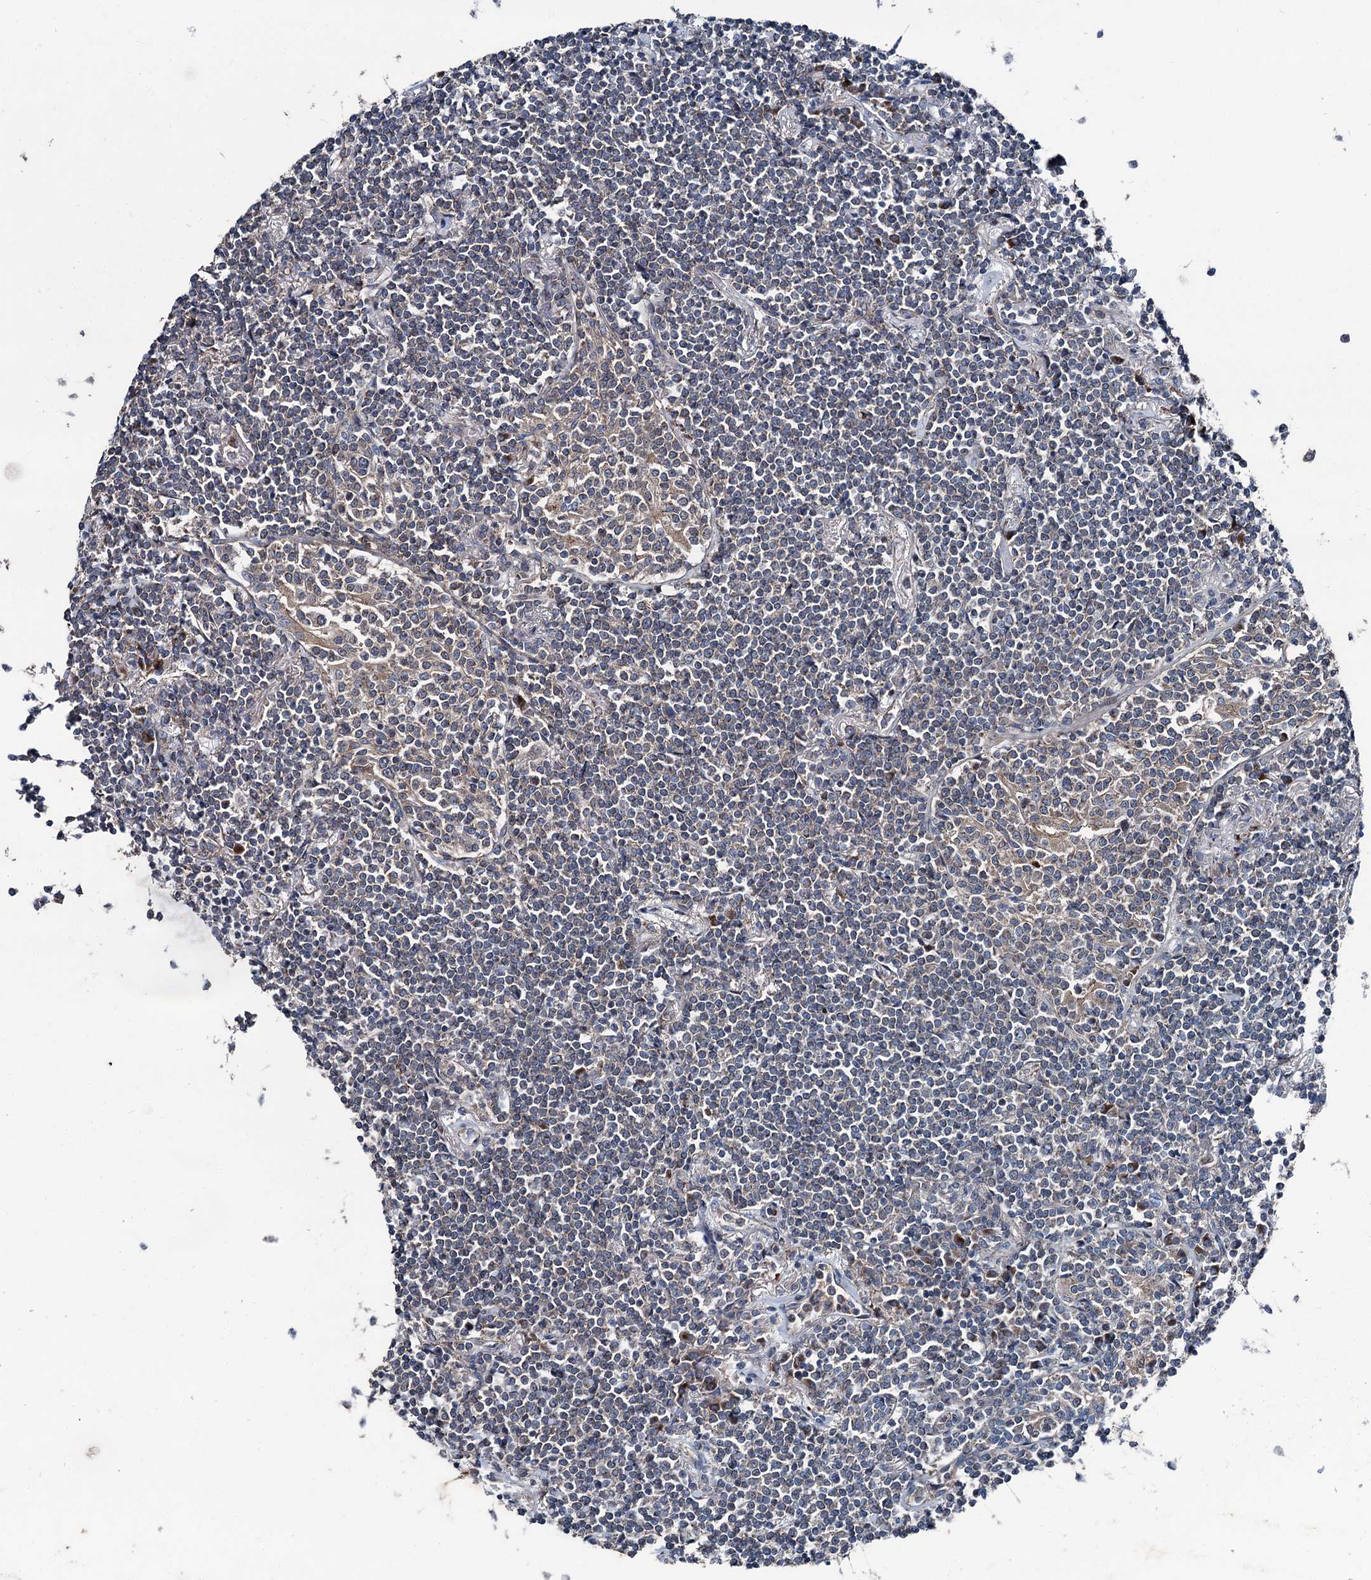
{"staining": {"intensity": "negative", "quantity": "none", "location": "none"}, "tissue": "lymphoma", "cell_type": "Tumor cells", "image_type": "cancer", "snomed": [{"axis": "morphology", "description": "Malignant lymphoma, non-Hodgkin's type, Low grade"}, {"axis": "topography", "description": "Lung"}], "caption": "Image shows no significant protein expression in tumor cells of lymphoma.", "gene": "RUFY1", "patient": {"sex": "female", "age": 71}}